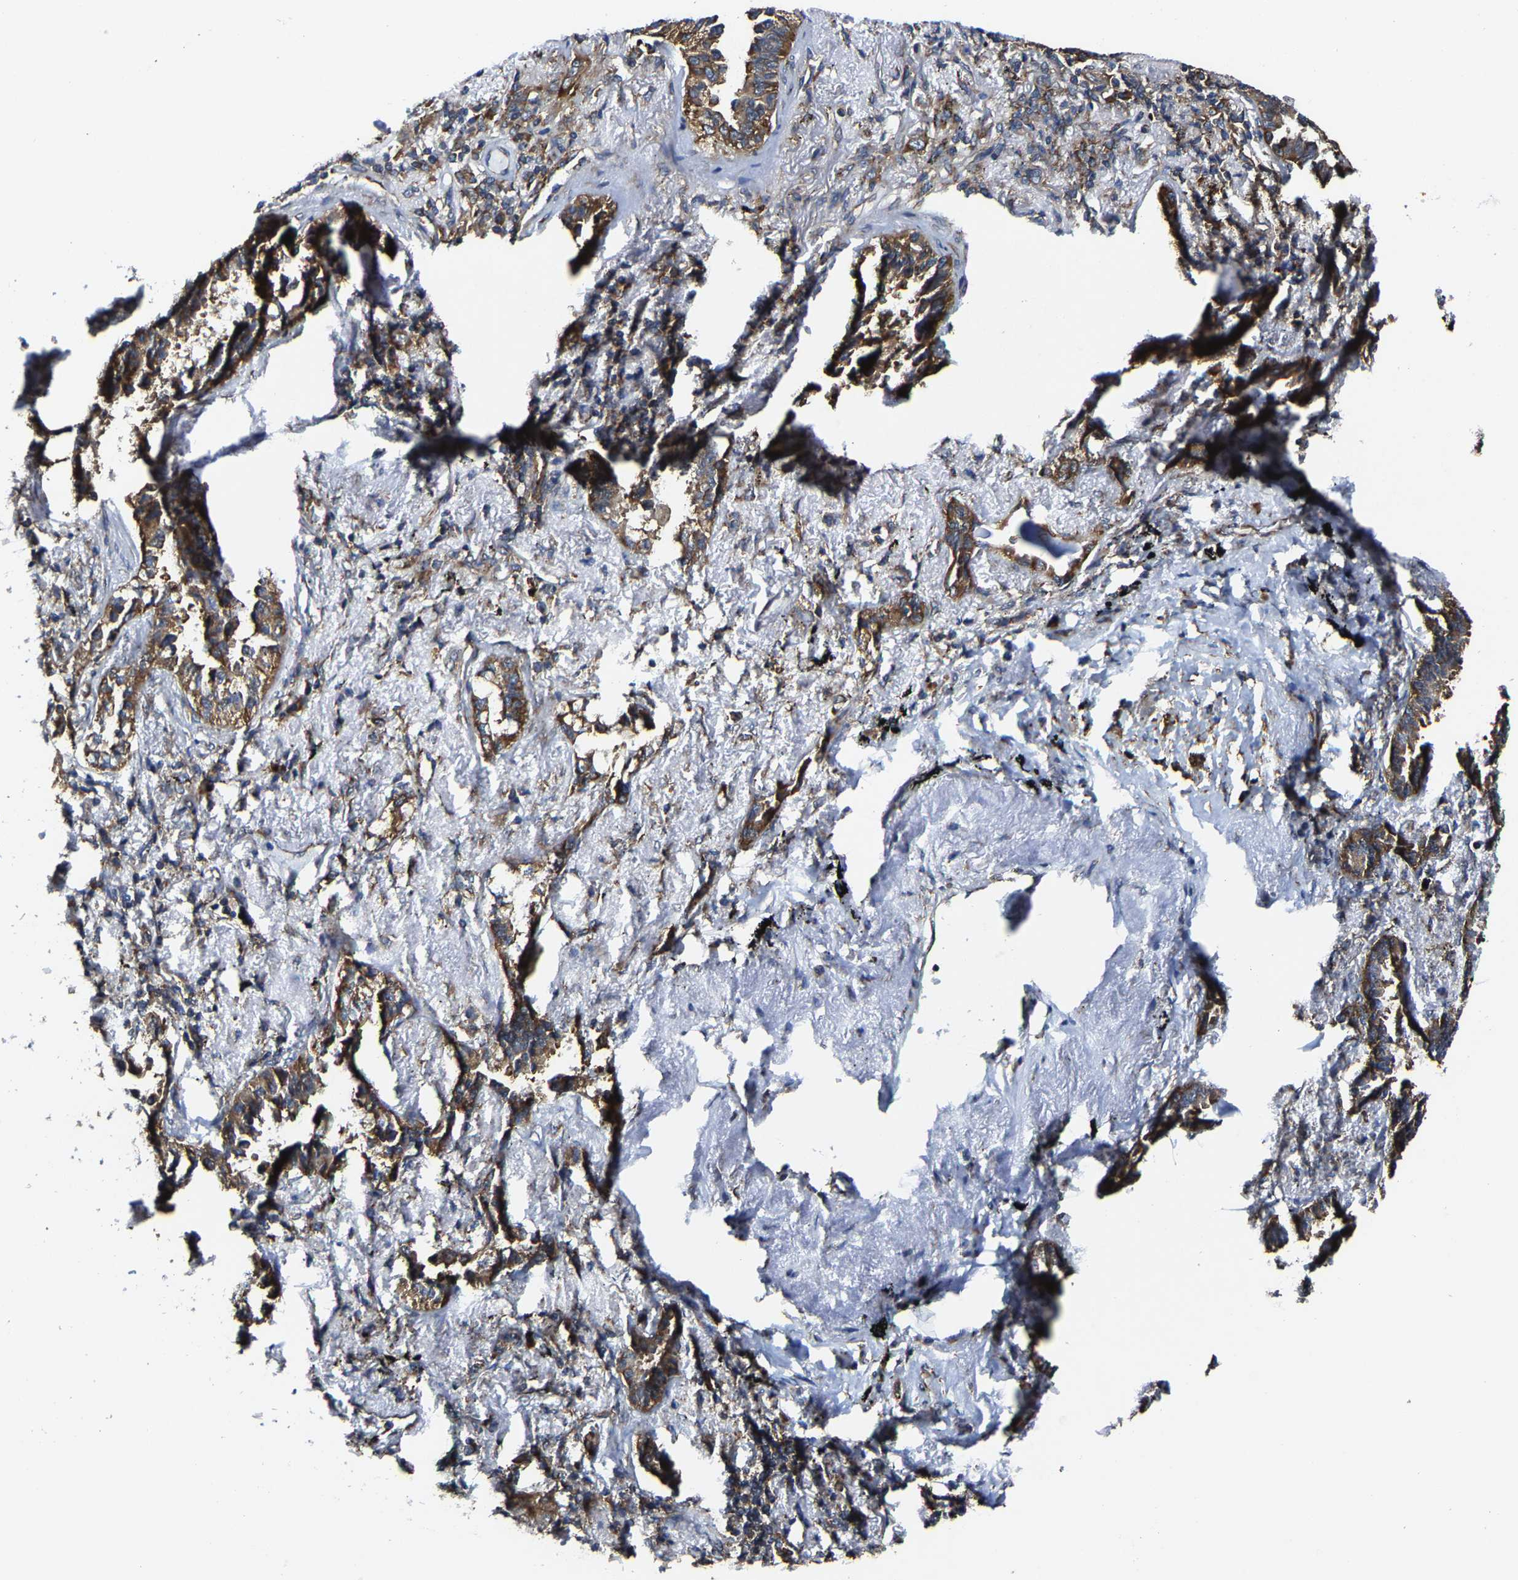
{"staining": {"intensity": "strong", "quantity": ">75%", "location": "cytoplasmic/membranous"}, "tissue": "lung cancer", "cell_type": "Tumor cells", "image_type": "cancer", "snomed": [{"axis": "morphology", "description": "Adenocarcinoma, NOS"}, {"axis": "topography", "description": "Lung"}], "caption": "Lung cancer was stained to show a protein in brown. There is high levels of strong cytoplasmic/membranous positivity in about >75% of tumor cells.", "gene": "G3BP2", "patient": {"sex": "male", "age": 59}}